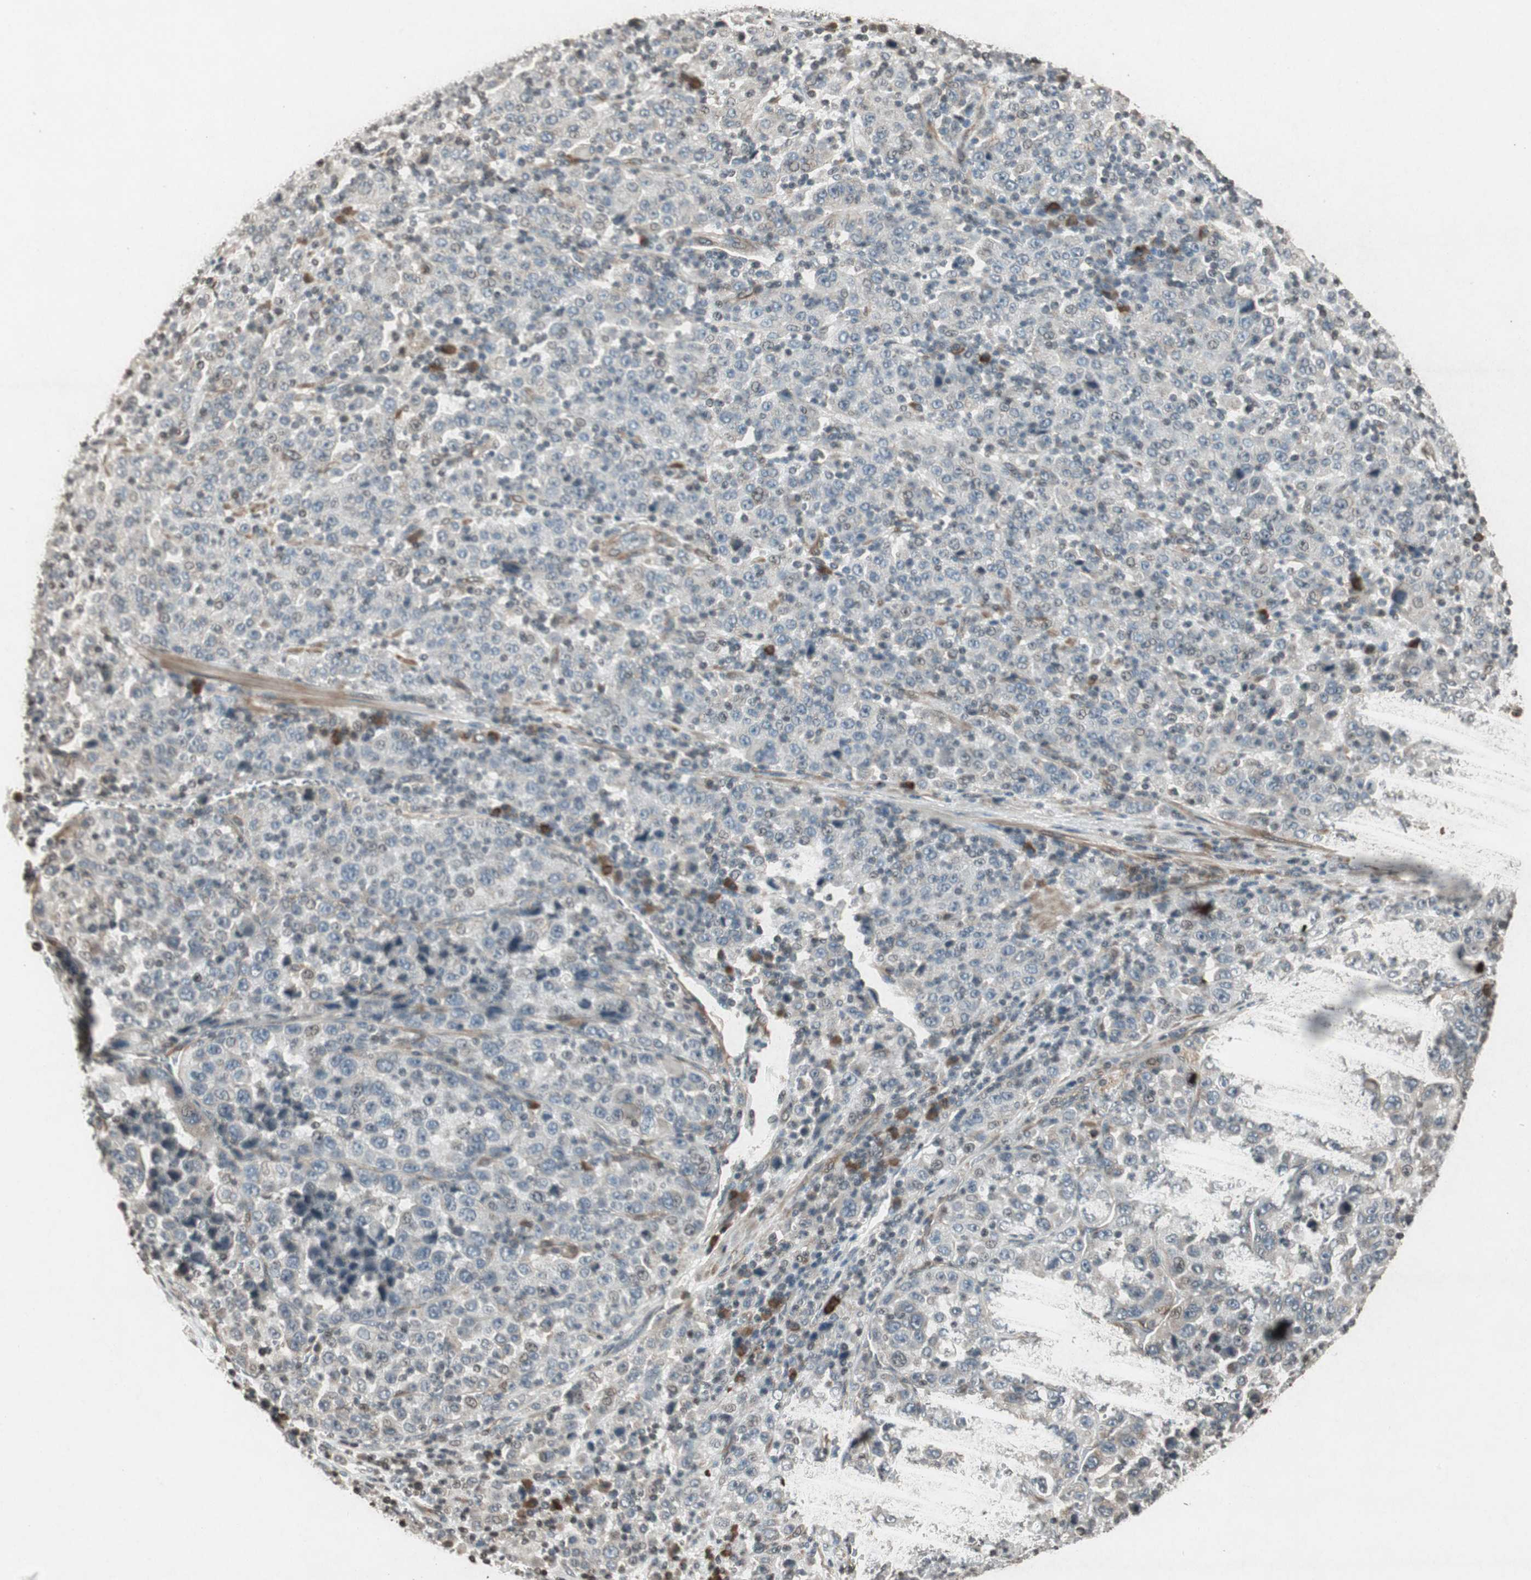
{"staining": {"intensity": "negative", "quantity": "none", "location": "none"}, "tissue": "stomach cancer", "cell_type": "Tumor cells", "image_type": "cancer", "snomed": [{"axis": "morphology", "description": "Normal tissue, NOS"}, {"axis": "morphology", "description": "Adenocarcinoma, NOS"}, {"axis": "topography", "description": "Stomach, upper"}, {"axis": "topography", "description": "Stomach"}], "caption": "This is a photomicrograph of IHC staining of adenocarcinoma (stomach), which shows no positivity in tumor cells.", "gene": "PRKG1", "patient": {"sex": "male", "age": 59}}